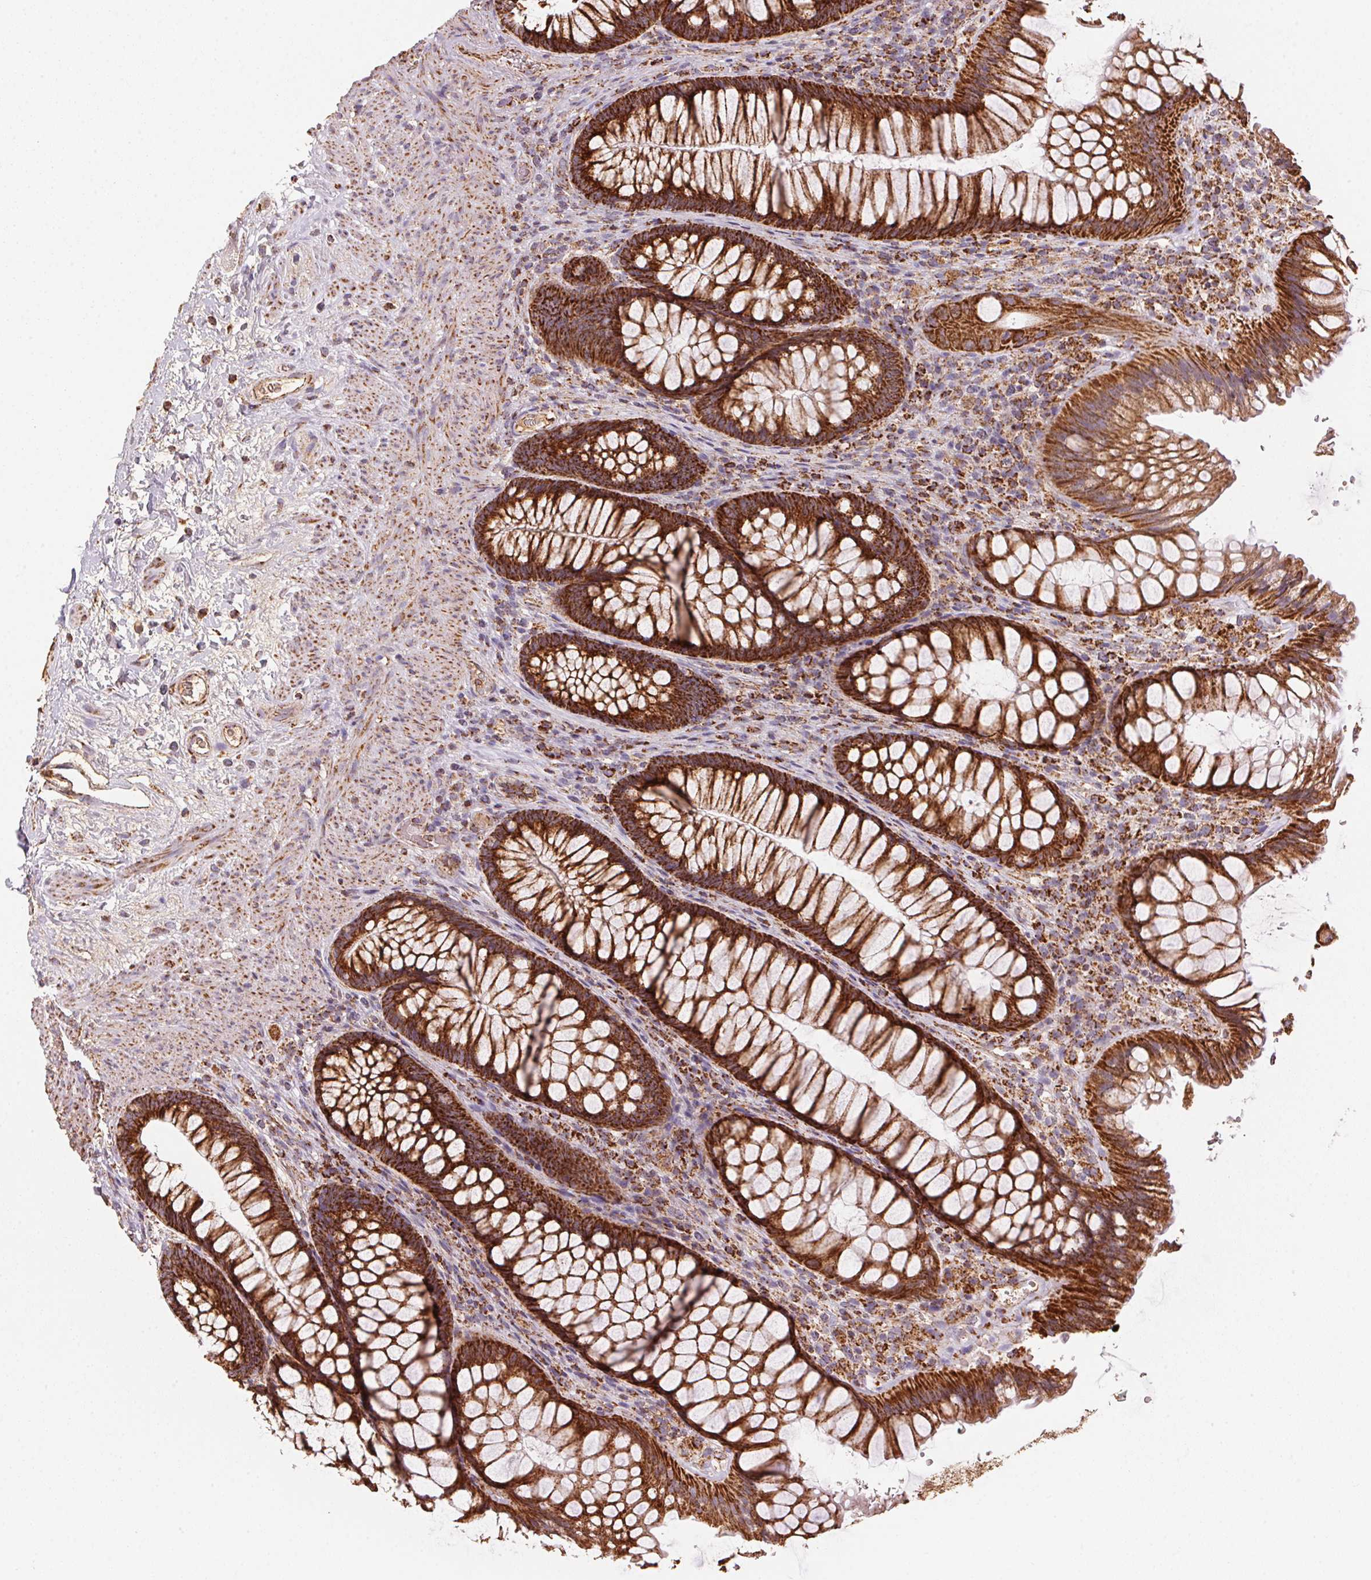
{"staining": {"intensity": "strong", "quantity": ">75%", "location": "cytoplasmic/membranous"}, "tissue": "rectum", "cell_type": "Glandular cells", "image_type": "normal", "snomed": [{"axis": "morphology", "description": "Normal tissue, NOS"}, {"axis": "topography", "description": "Smooth muscle"}, {"axis": "topography", "description": "Rectum"}], "caption": "Brown immunohistochemical staining in unremarkable human rectum exhibits strong cytoplasmic/membranous positivity in approximately >75% of glandular cells. Immunohistochemistry stains the protein in brown and the nuclei are stained blue.", "gene": "NDUFS2", "patient": {"sex": "male", "age": 53}}